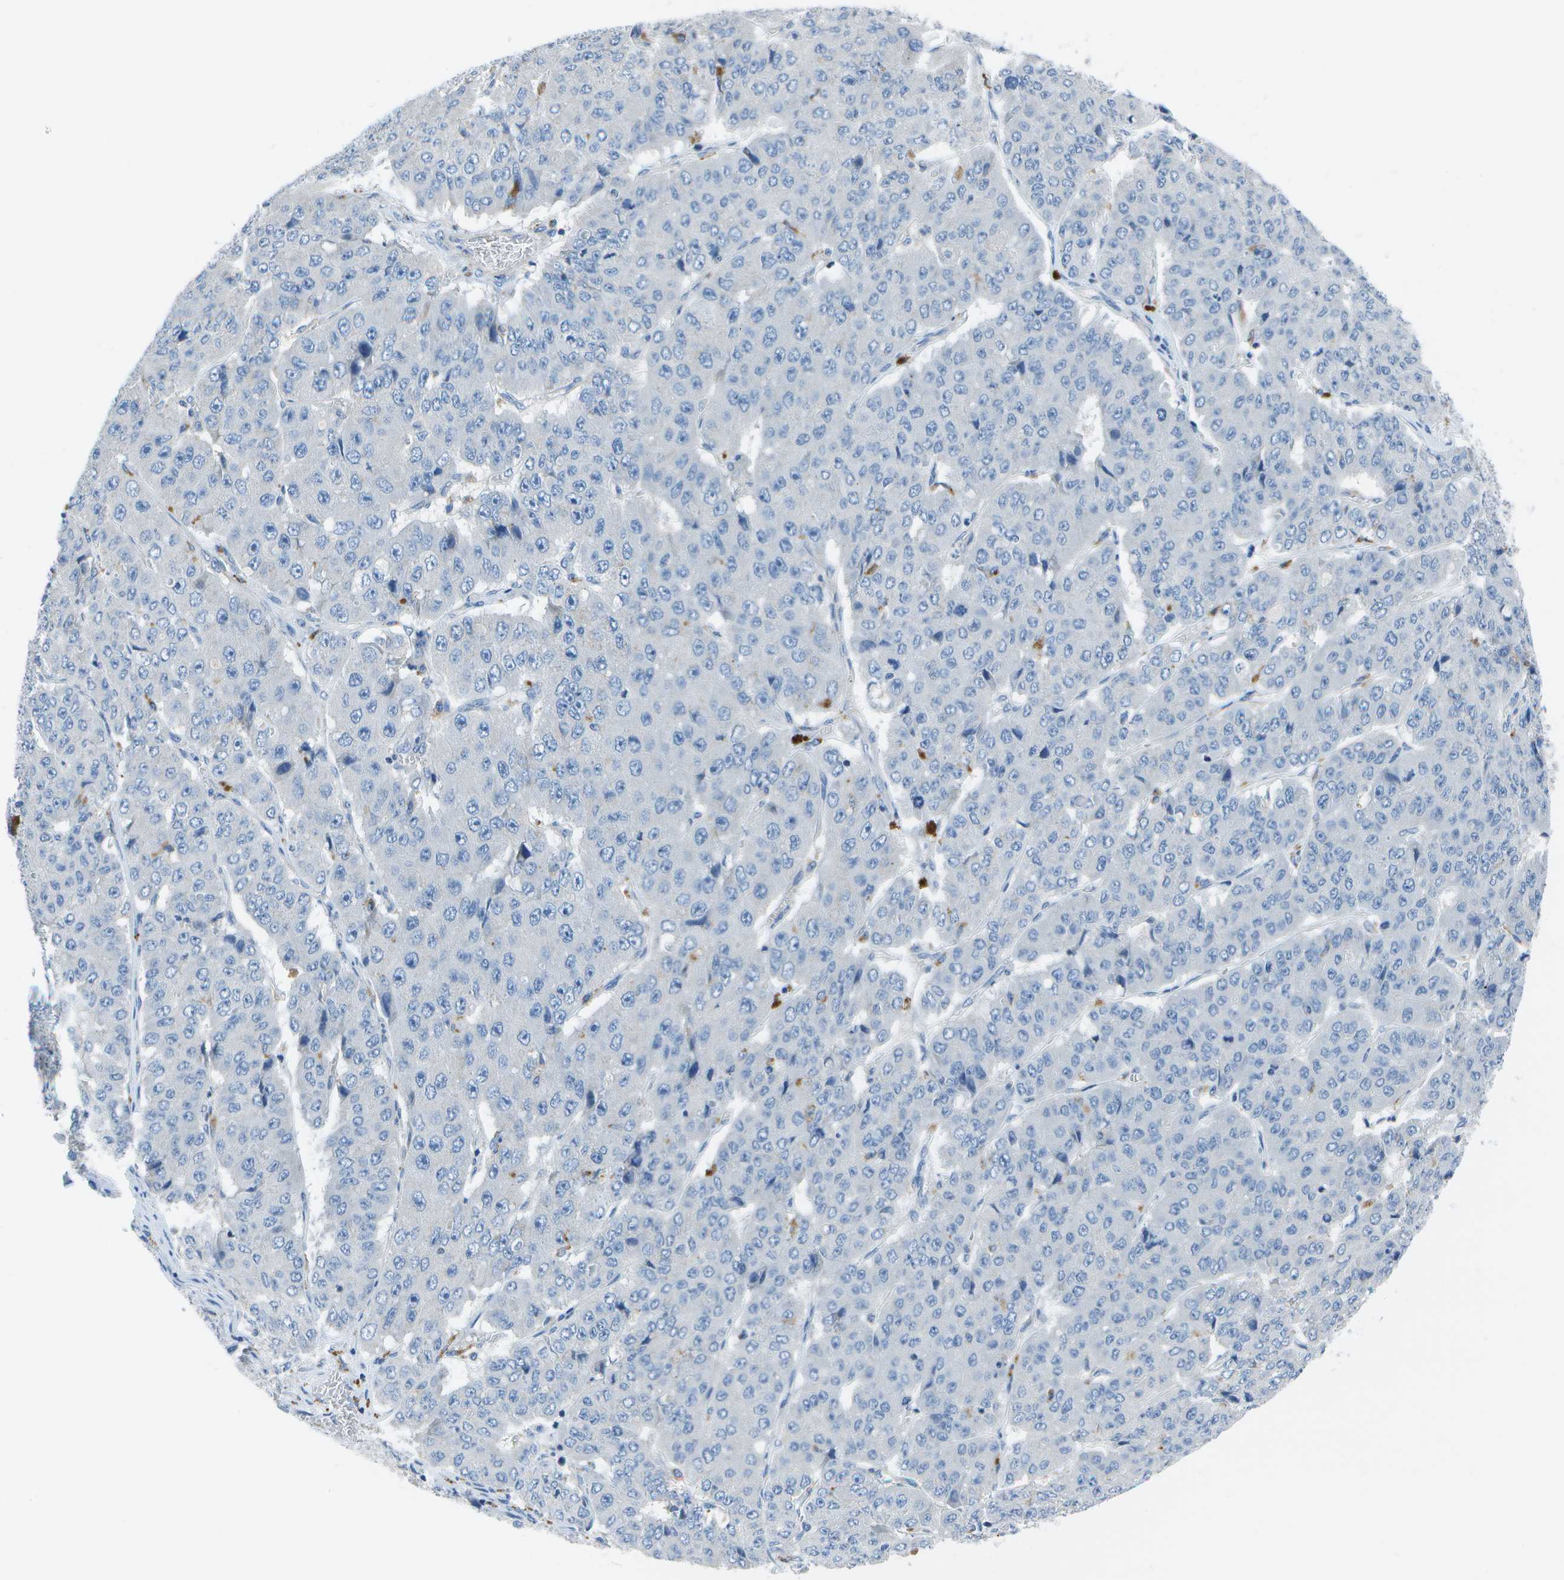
{"staining": {"intensity": "negative", "quantity": "none", "location": "none"}, "tissue": "pancreatic cancer", "cell_type": "Tumor cells", "image_type": "cancer", "snomed": [{"axis": "morphology", "description": "Adenocarcinoma, NOS"}, {"axis": "topography", "description": "Pancreas"}], "caption": "Immunohistochemical staining of human pancreatic adenocarcinoma displays no significant positivity in tumor cells.", "gene": "DCT", "patient": {"sex": "male", "age": 50}}